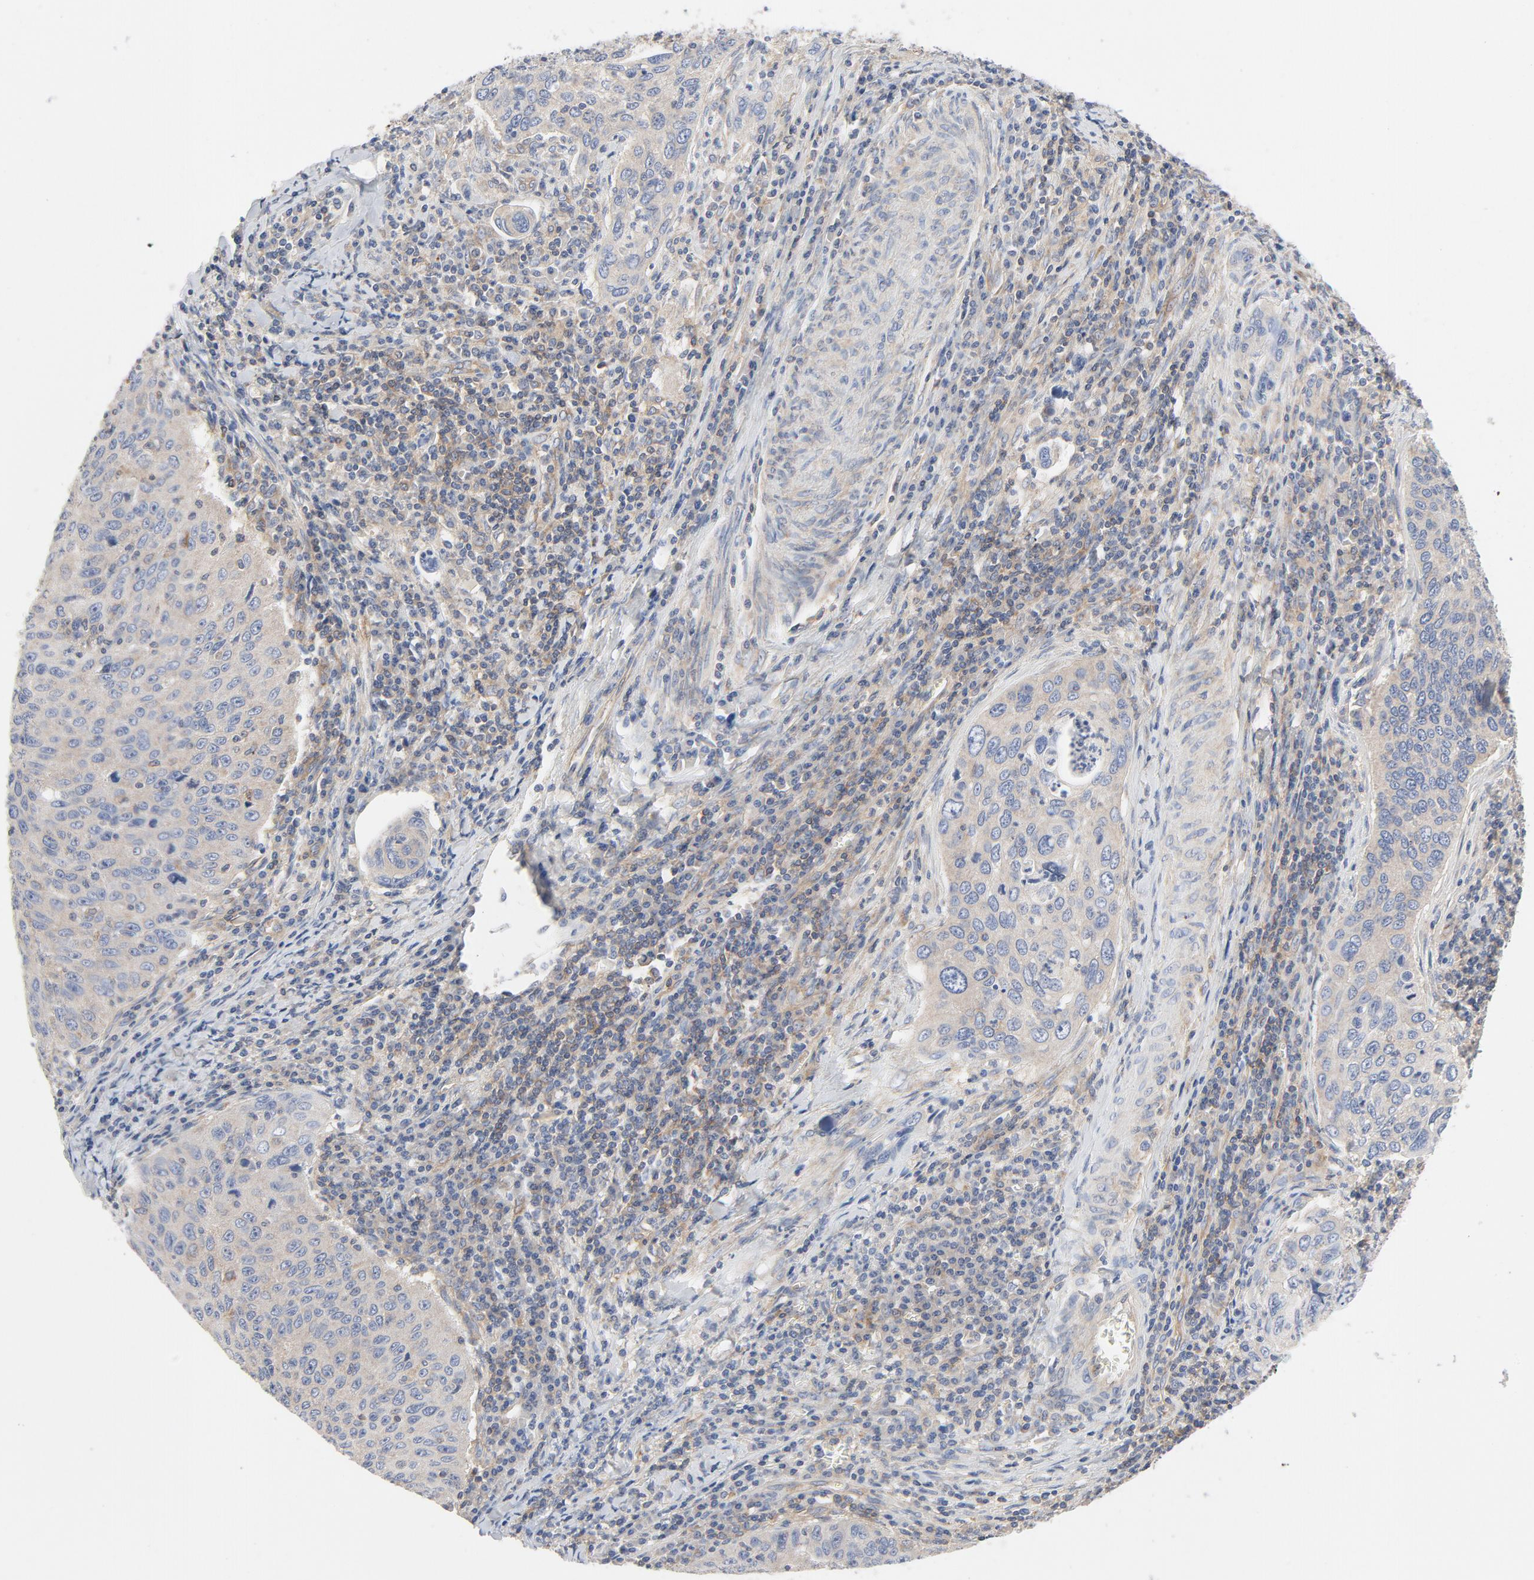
{"staining": {"intensity": "weak", "quantity": "25%-75%", "location": "cytoplasmic/membranous"}, "tissue": "cervical cancer", "cell_type": "Tumor cells", "image_type": "cancer", "snomed": [{"axis": "morphology", "description": "Squamous cell carcinoma, NOS"}, {"axis": "topography", "description": "Cervix"}], "caption": "Immunohistochemistry of squamous cell carcinoma (cervical) exhibits low levels of weak cytoplasmic/membranous positivity in approximately 25%-75% of tumor cells.", "gene": "RABEP1", "patient": {"sex": "female", "age": 53}}